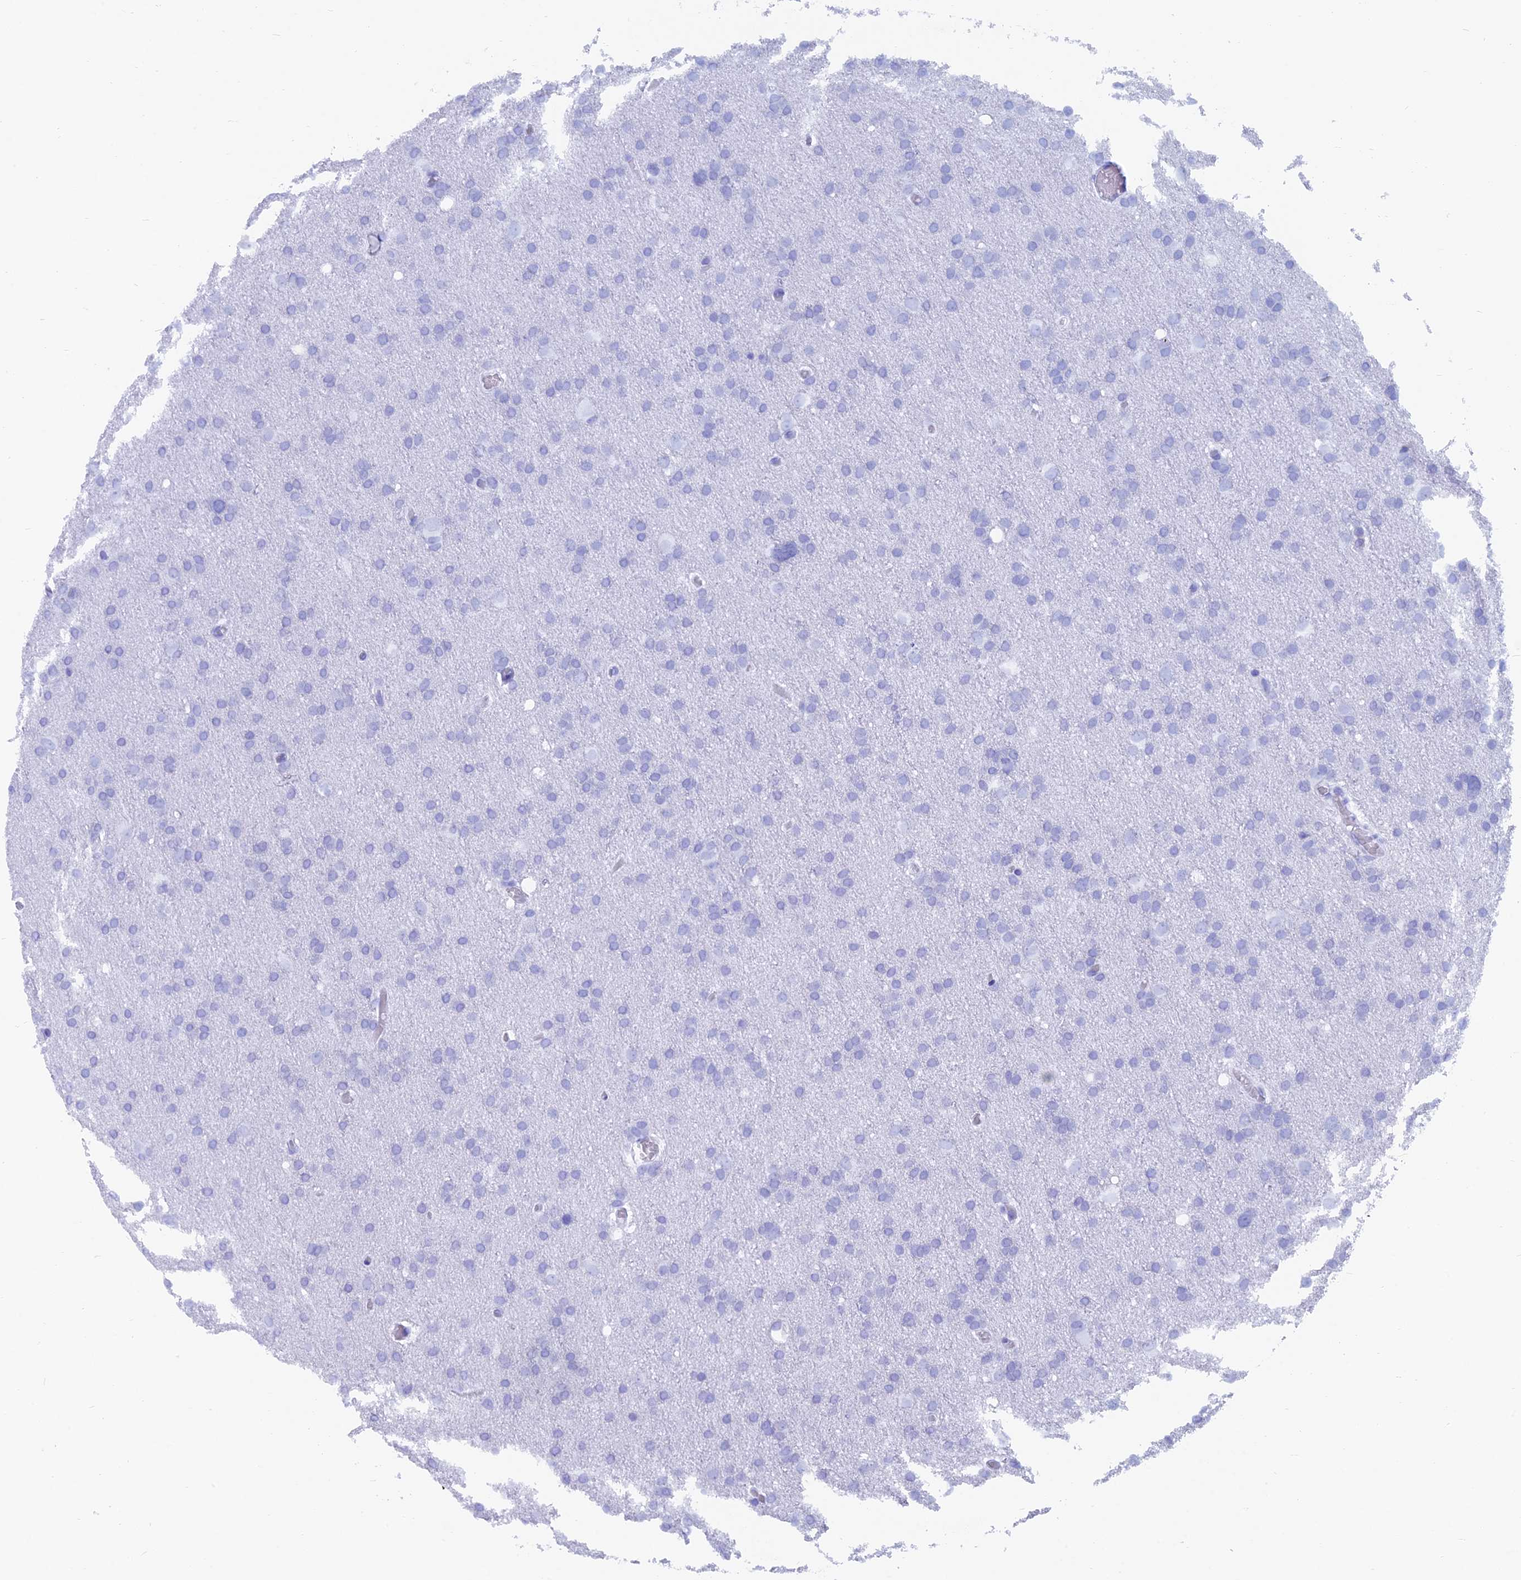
{"staining": {"intensity": "negative", "quantity": "none", "location": "none"}, "tissue": "glioma", "cell_type": "Tumor cells", "image_type": "cancer", "snomed": [{"axis": "morphology", "description": "Glioma, malignant, High grade"}, {"axis": "topography", "description": "Cerebral cortex"}], "caption": "Protein analysis of high-grade glioma (malignant) demonstrates no significant positivity in tumor cells. (DAB immunohistochemistry with hematoxylin counter stain).", "gene": "CAPS", "patient": {"sex": "female", "age": 36}}